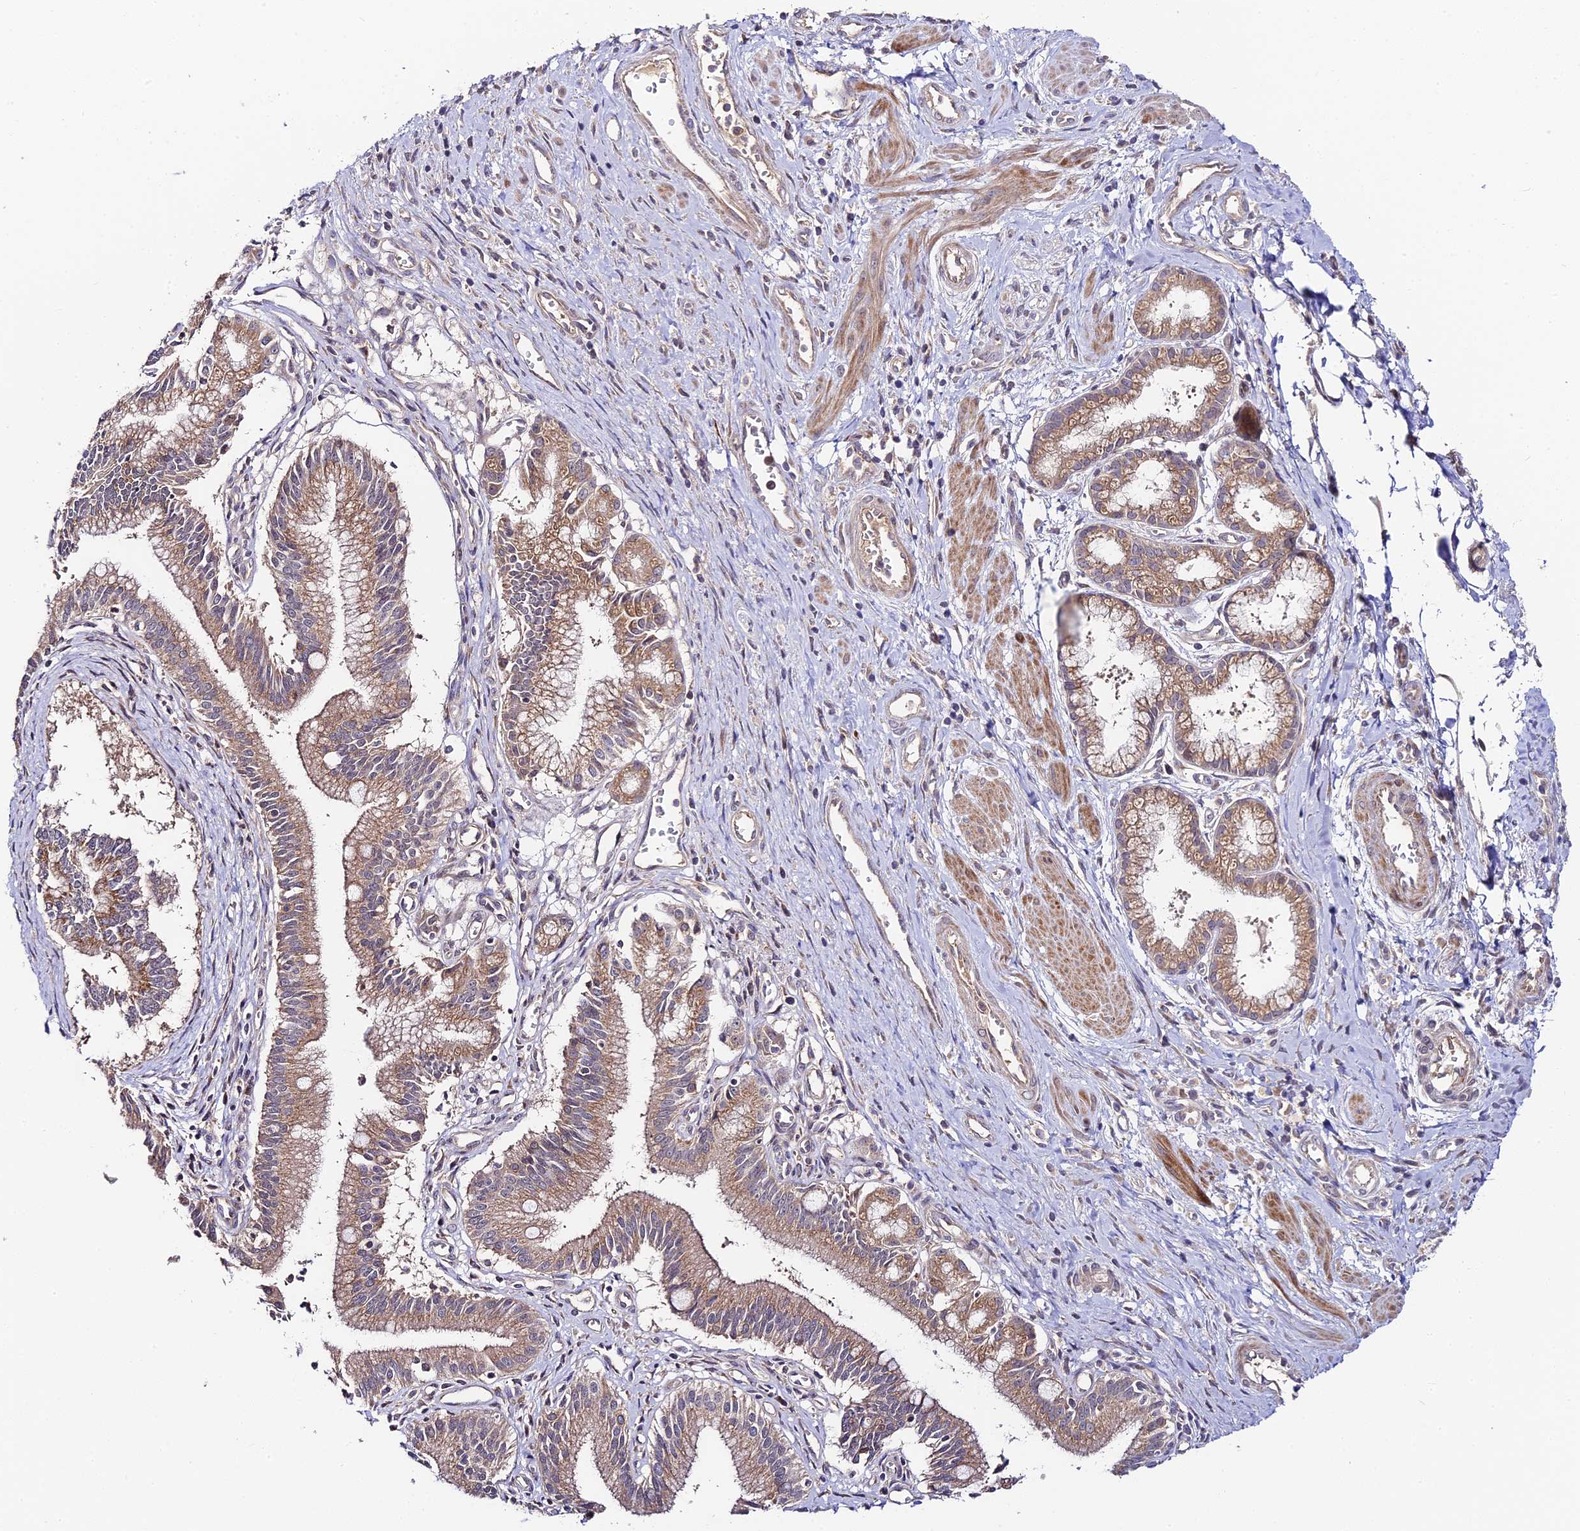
{"staining": {"intensity": "moderate", "quantity": ">75%", "location": "cytoplasmic/membranous"}, "tissue": "pancreatic cancer", "cell_type": "Tumor cells", "image_type": "cancer", "snomed": [{"axis": "morphology", "description": "Adenocarcinoma, NOS"}, {"axis": "topography", "description": "Pancreas"}], "caption": "Immunohistochemistry micrograph of pancreatic cancer (adenocarcinoma) stained for a protein (brown), which reveals medium levels of moderate cytoplasmic/membranous expression in about >75% of tumor cells.", "gene": "C3orf20", "patient": {"sex": "male", "age": 78}}